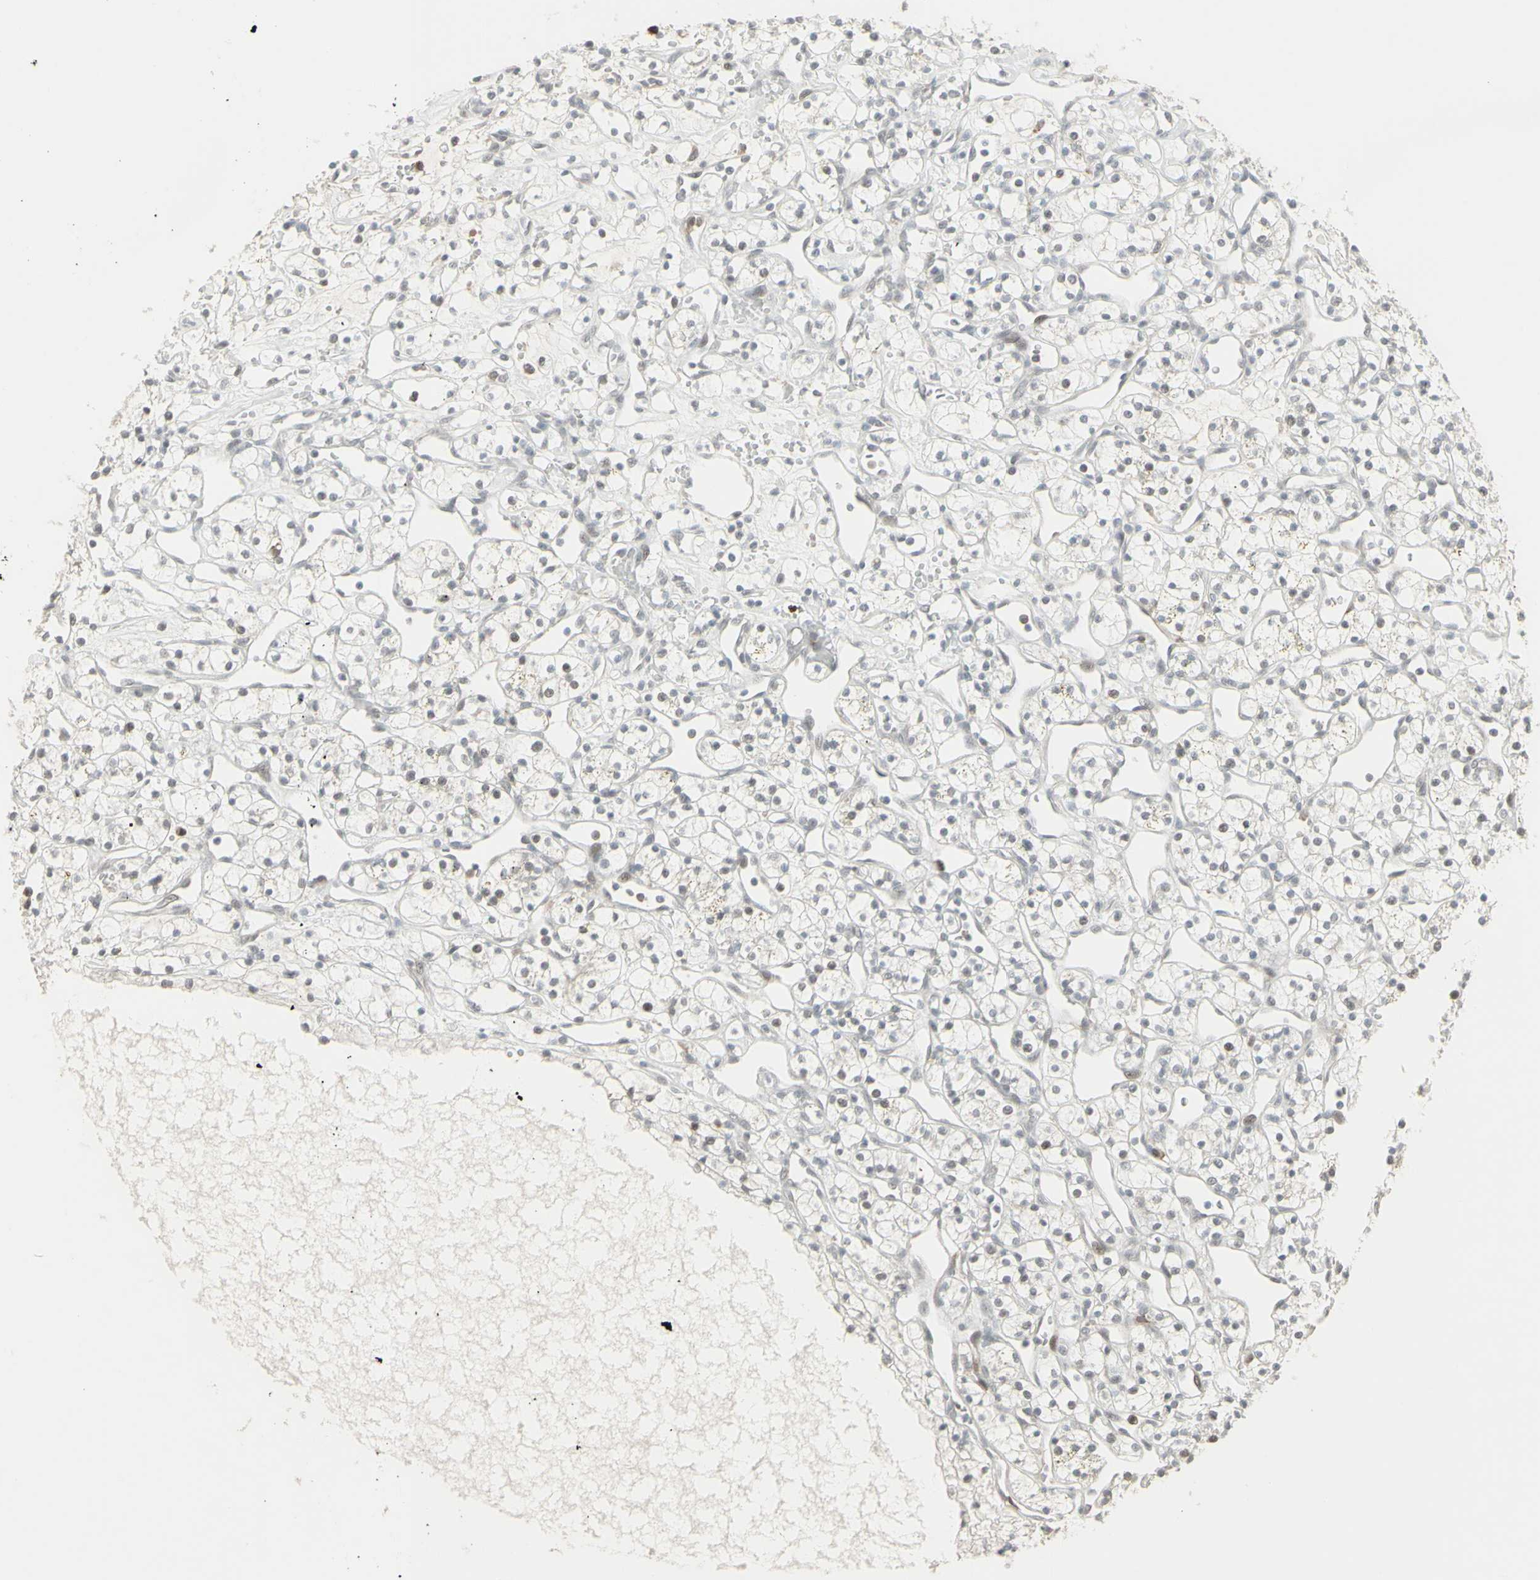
{"staining": {"intensity": "negative", "quantity": "none", "location": "none"}, "tissue": "renal cancer", "cell_type": "Tumor cells", "image_type": "cancer", "snomed": [{"axis": "morphology", "description": "Adenocarcinoma, NOS"}, {"axis": "topography", "description": "Kidney"}], "caption": "The image demonstrates no staining of tumor cells in renal cancer (adenocarcinoma).", "gene": "SAMSN1", "patient": {"sex": "female", "age": 60}}